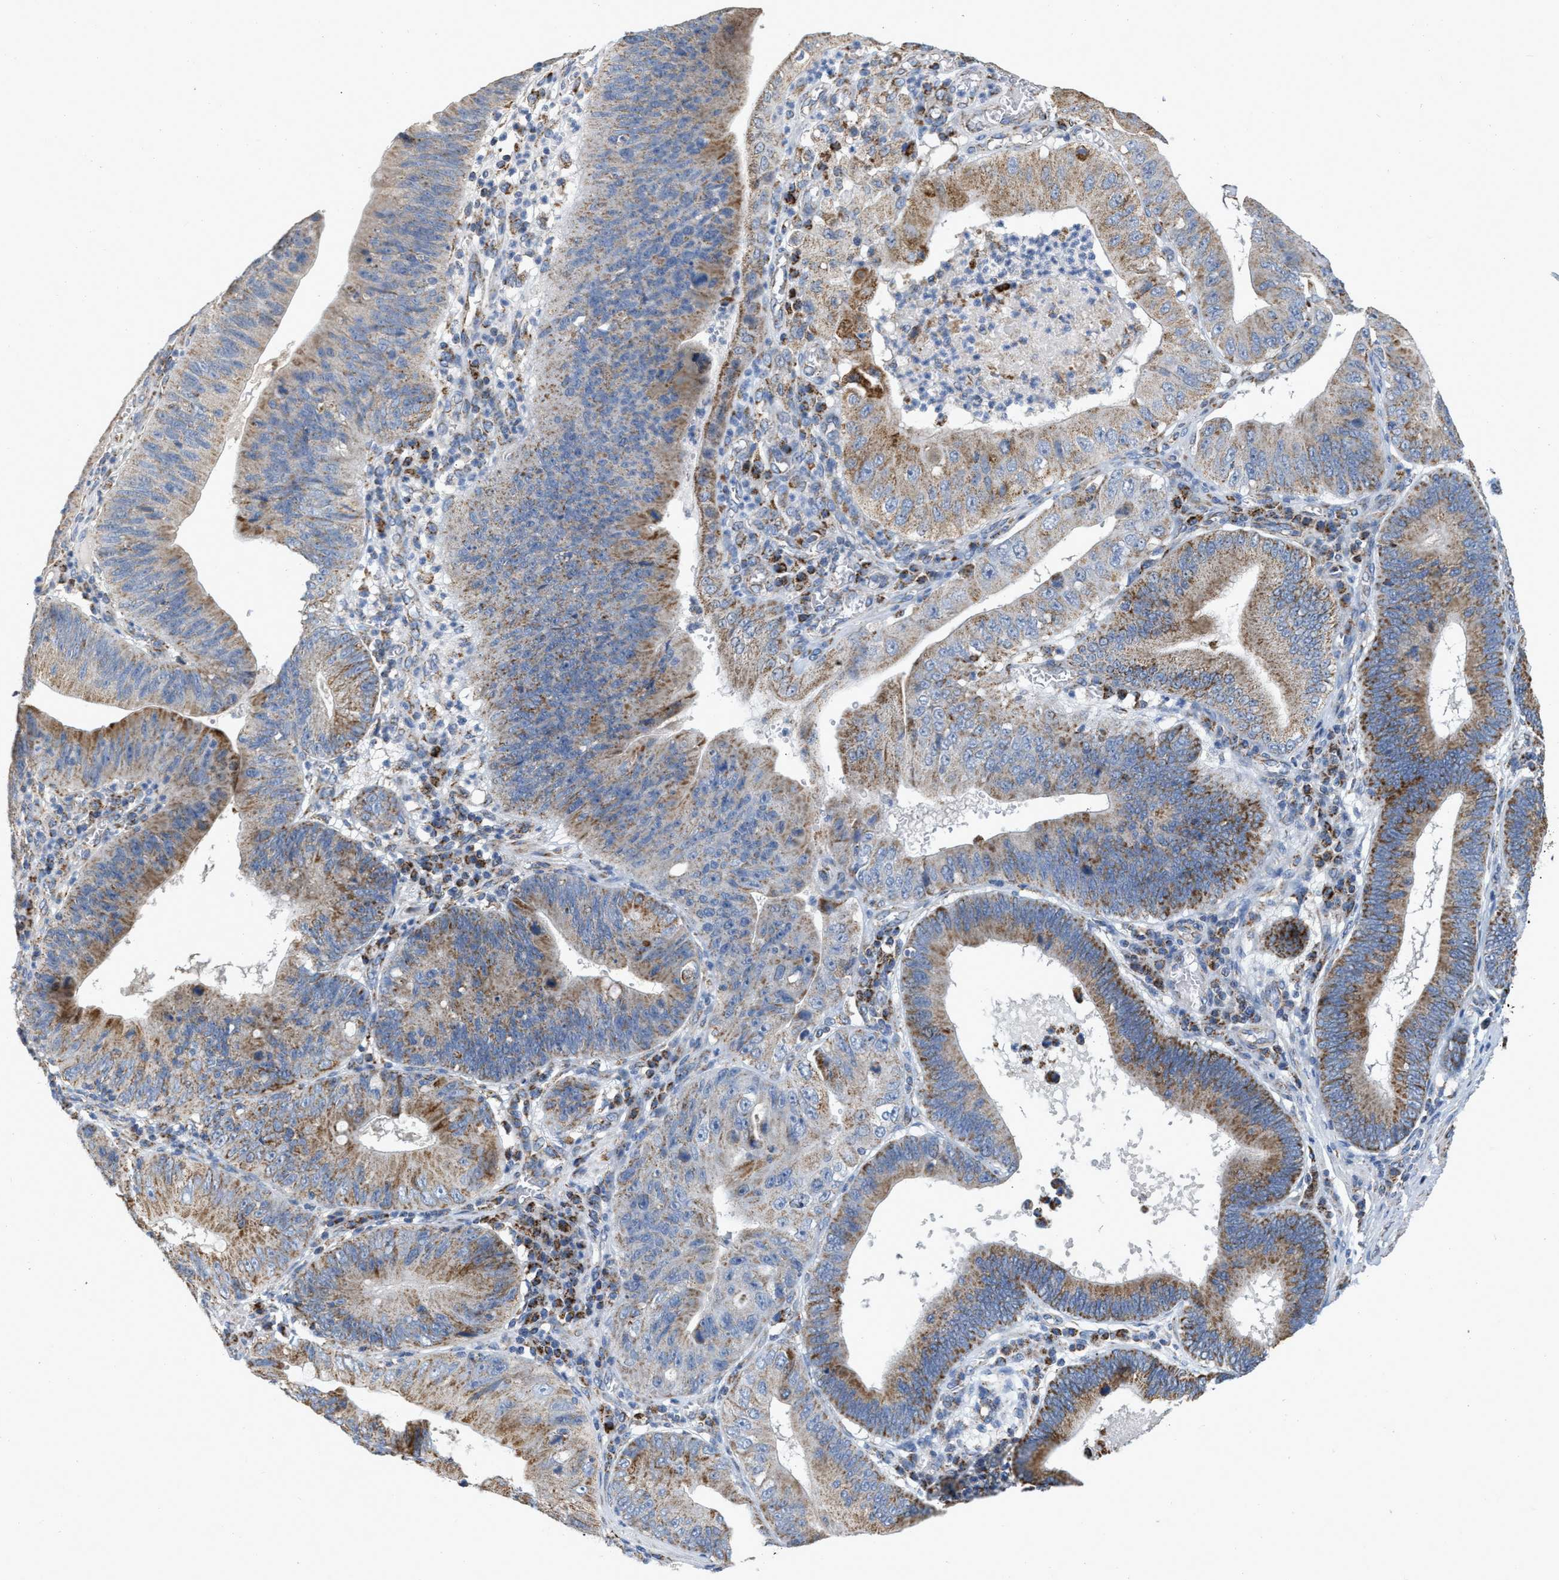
{"staining": {"intensity": "moderate", "quantity": ">75%", "location": "cytoplasmic/membranous"}, "tissue": "stomach cancer", "cell_type": "Tumor cells", "image_type": "cancer", "snomed": [{"axis": "morphology", "description": "Adenocarcinoma, NOS"}, {"axis": "topography", "description": "Stomach"}], "caption": "Stomach adenocarcinoma was stained to show a protein in brown. There is medium levels of moderate cytoplasmic/membranous positivity in approximately >75% of tumor cells.", "gene": "CBLB", "patient": {"sex": "male", "age": 59}}